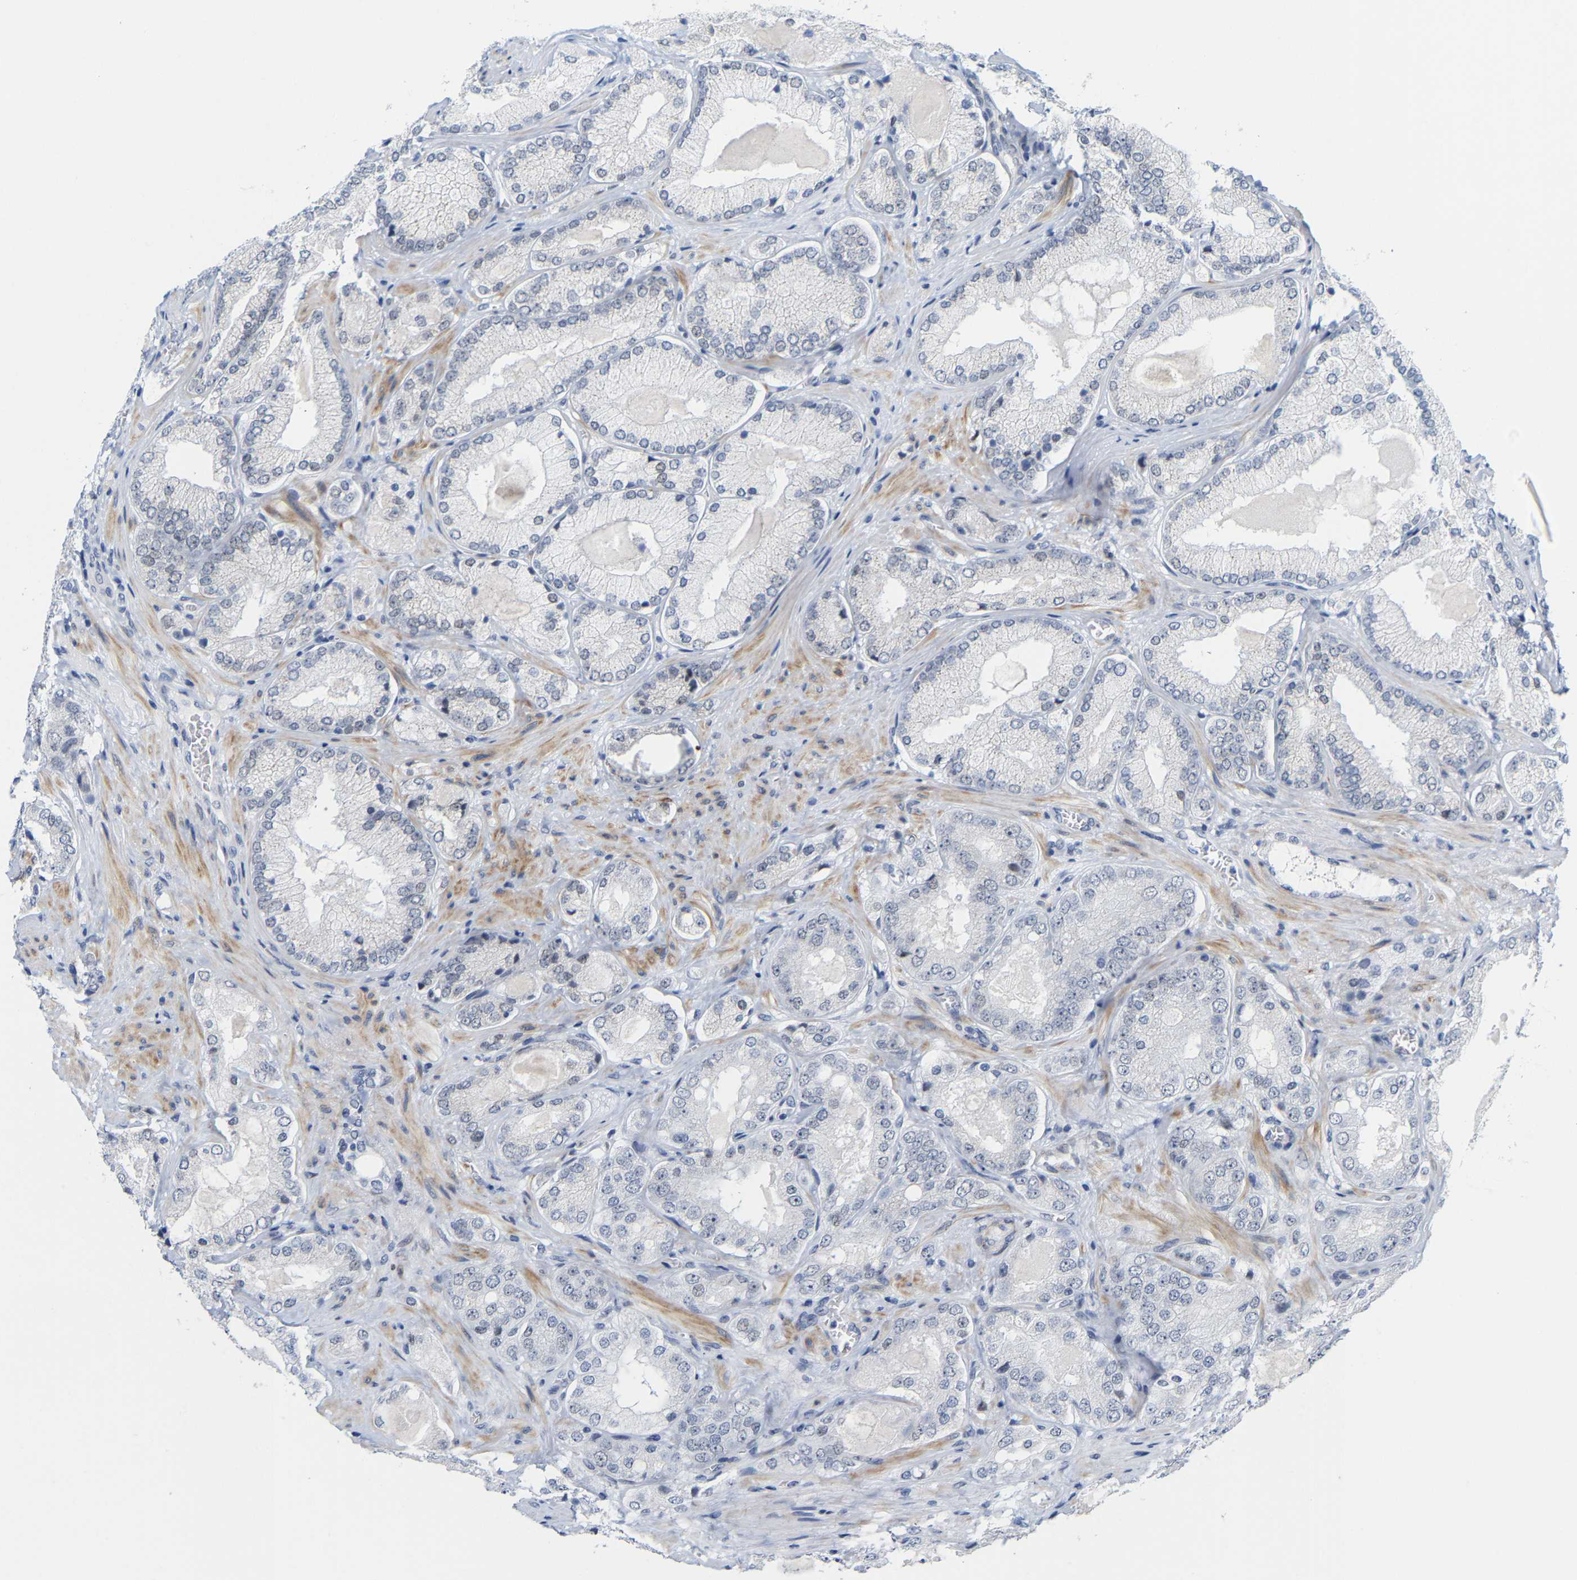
{"staining": {"intensity": "negative", "quantity": "none", "location": "none"}, "tissue": "prostate cancer", "cell_type": "Tumor cells", "image_type": "cancer", "snomed": [{"axis": "morphology", "description": "Adenocarcinoma, Low grade"}, {"axis": "topography", "description": "Prostate"}], "caption": "Human prostate cancer (low-grade adenocarcinoma) stained for a protein using IHC demonstrates no expression in tumor cells.", "gene": "FAM180A", "patient": {"sex": "male", "age": 65}}